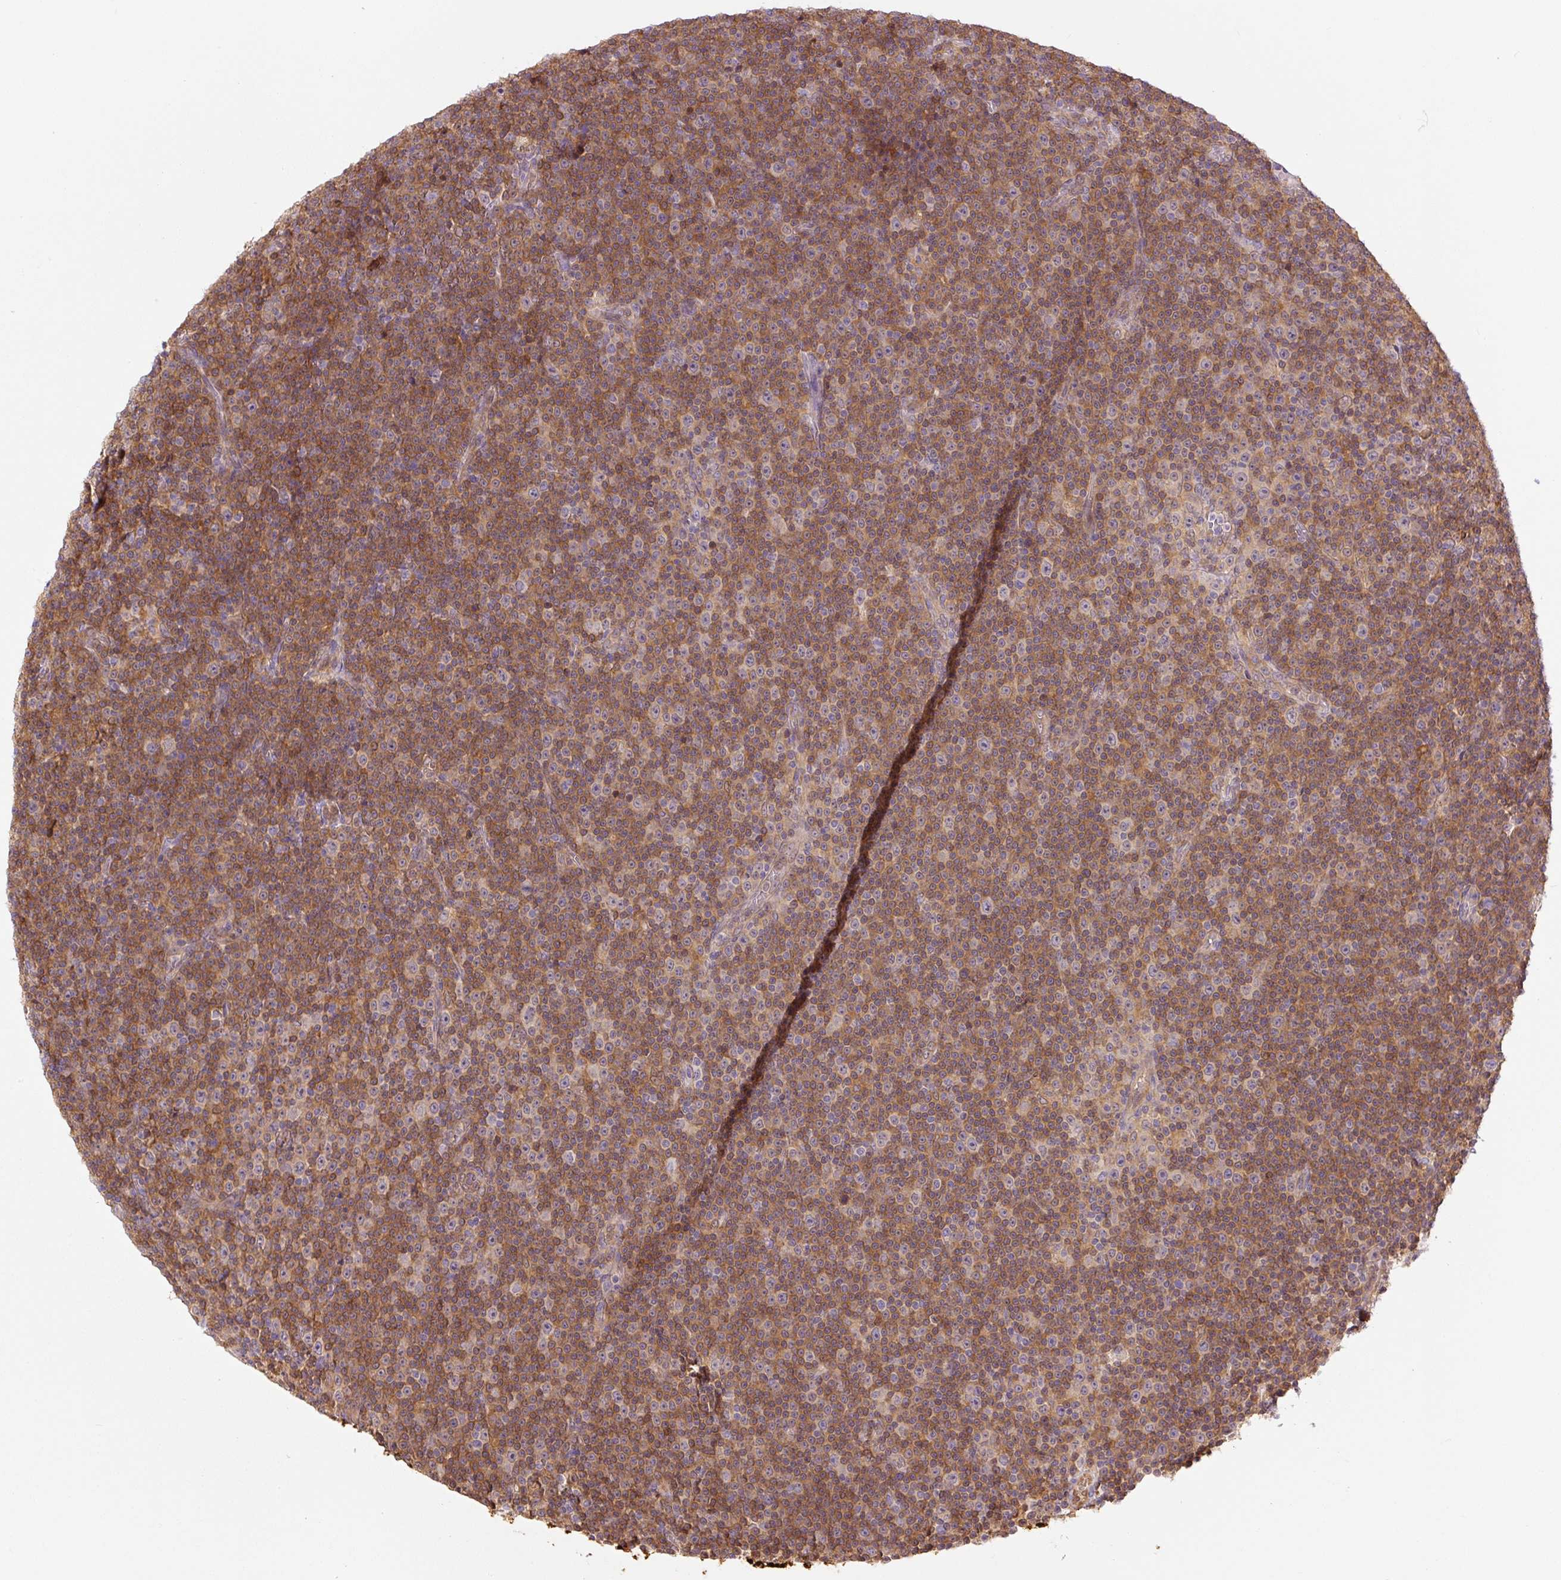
{"staining": {"intensity": "moderate", "quantity": ">75%", "location": "cytoplasmic/membranous"}, "tissue": "lymphoma", "cell_type": "Tumor cells", "image_type": "cancer", "snomed": [{"axis": "morphology", "description": "Malignant lymphoma, non-Hodgkin's type, Low grade"}, {"axis": "topography", "description": "Lymph node"}], "caption": "IHC histopathology image of human lymphoma stained for a protein (brown), which reveals medium levels of moderate cytoplasmic/membranous positivity in about >75% of tumor cells.", "gene": "SPSB2", "patient": {"sex": "female", "age": 67}}